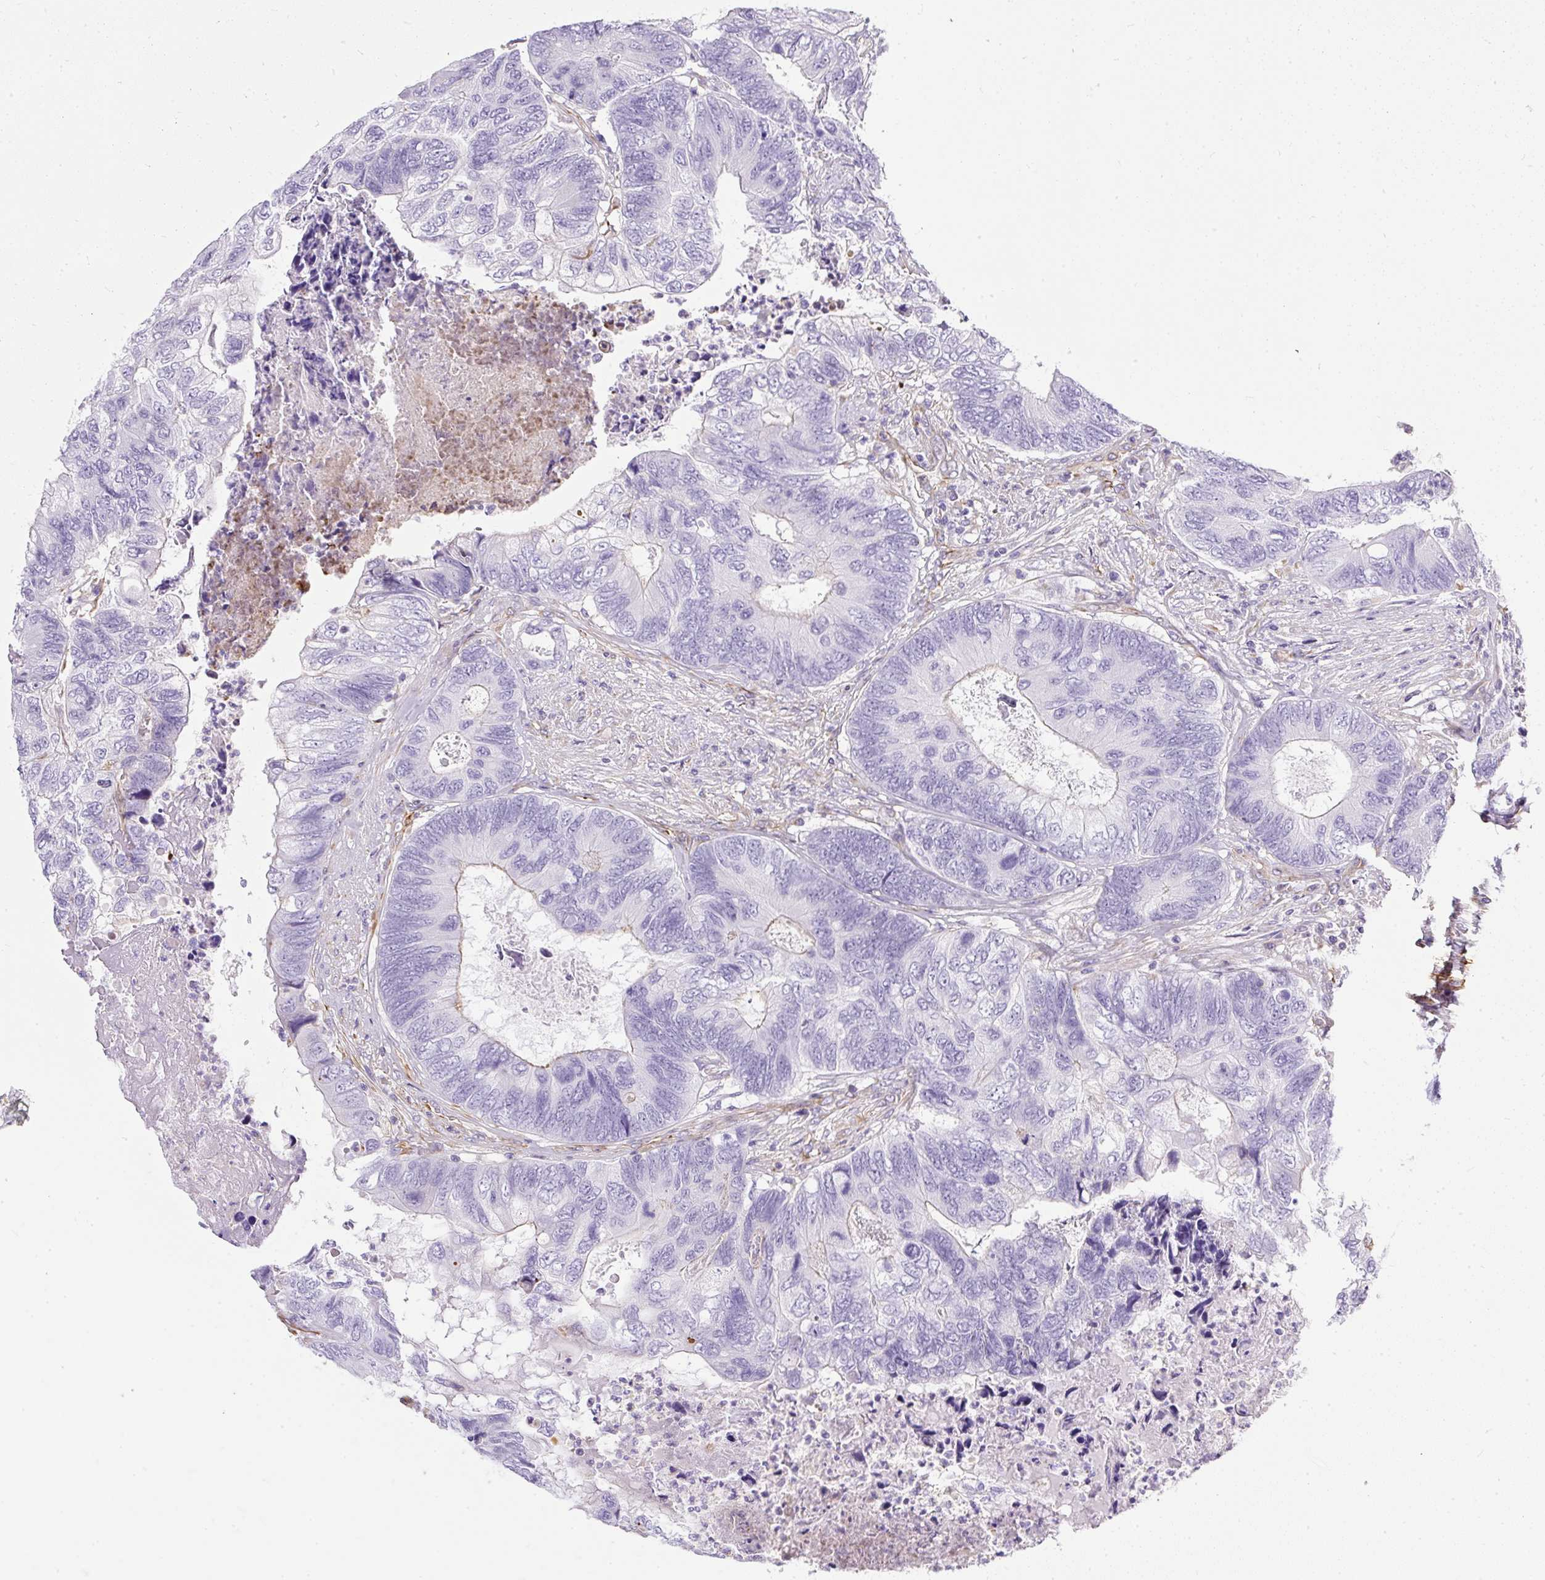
{"staining": {"intensity": "negative", "quantity": "none", "location": "none"}, "tissue": "colorectal cancer", "cell_type": "Tumor cells", "image_type": "cancer", "snomed": [{"axis": "morphology", "description": "Adenocarcinoma, NOS"}, {"axis": "topography", "description": "Colon"}], "caption": "The histopathology image reveals no staining of tumor cells in colorectal cancer (adenocarcinoma).", "gene": "PLS1", "patient": {"sex": "female", "age": 67}}